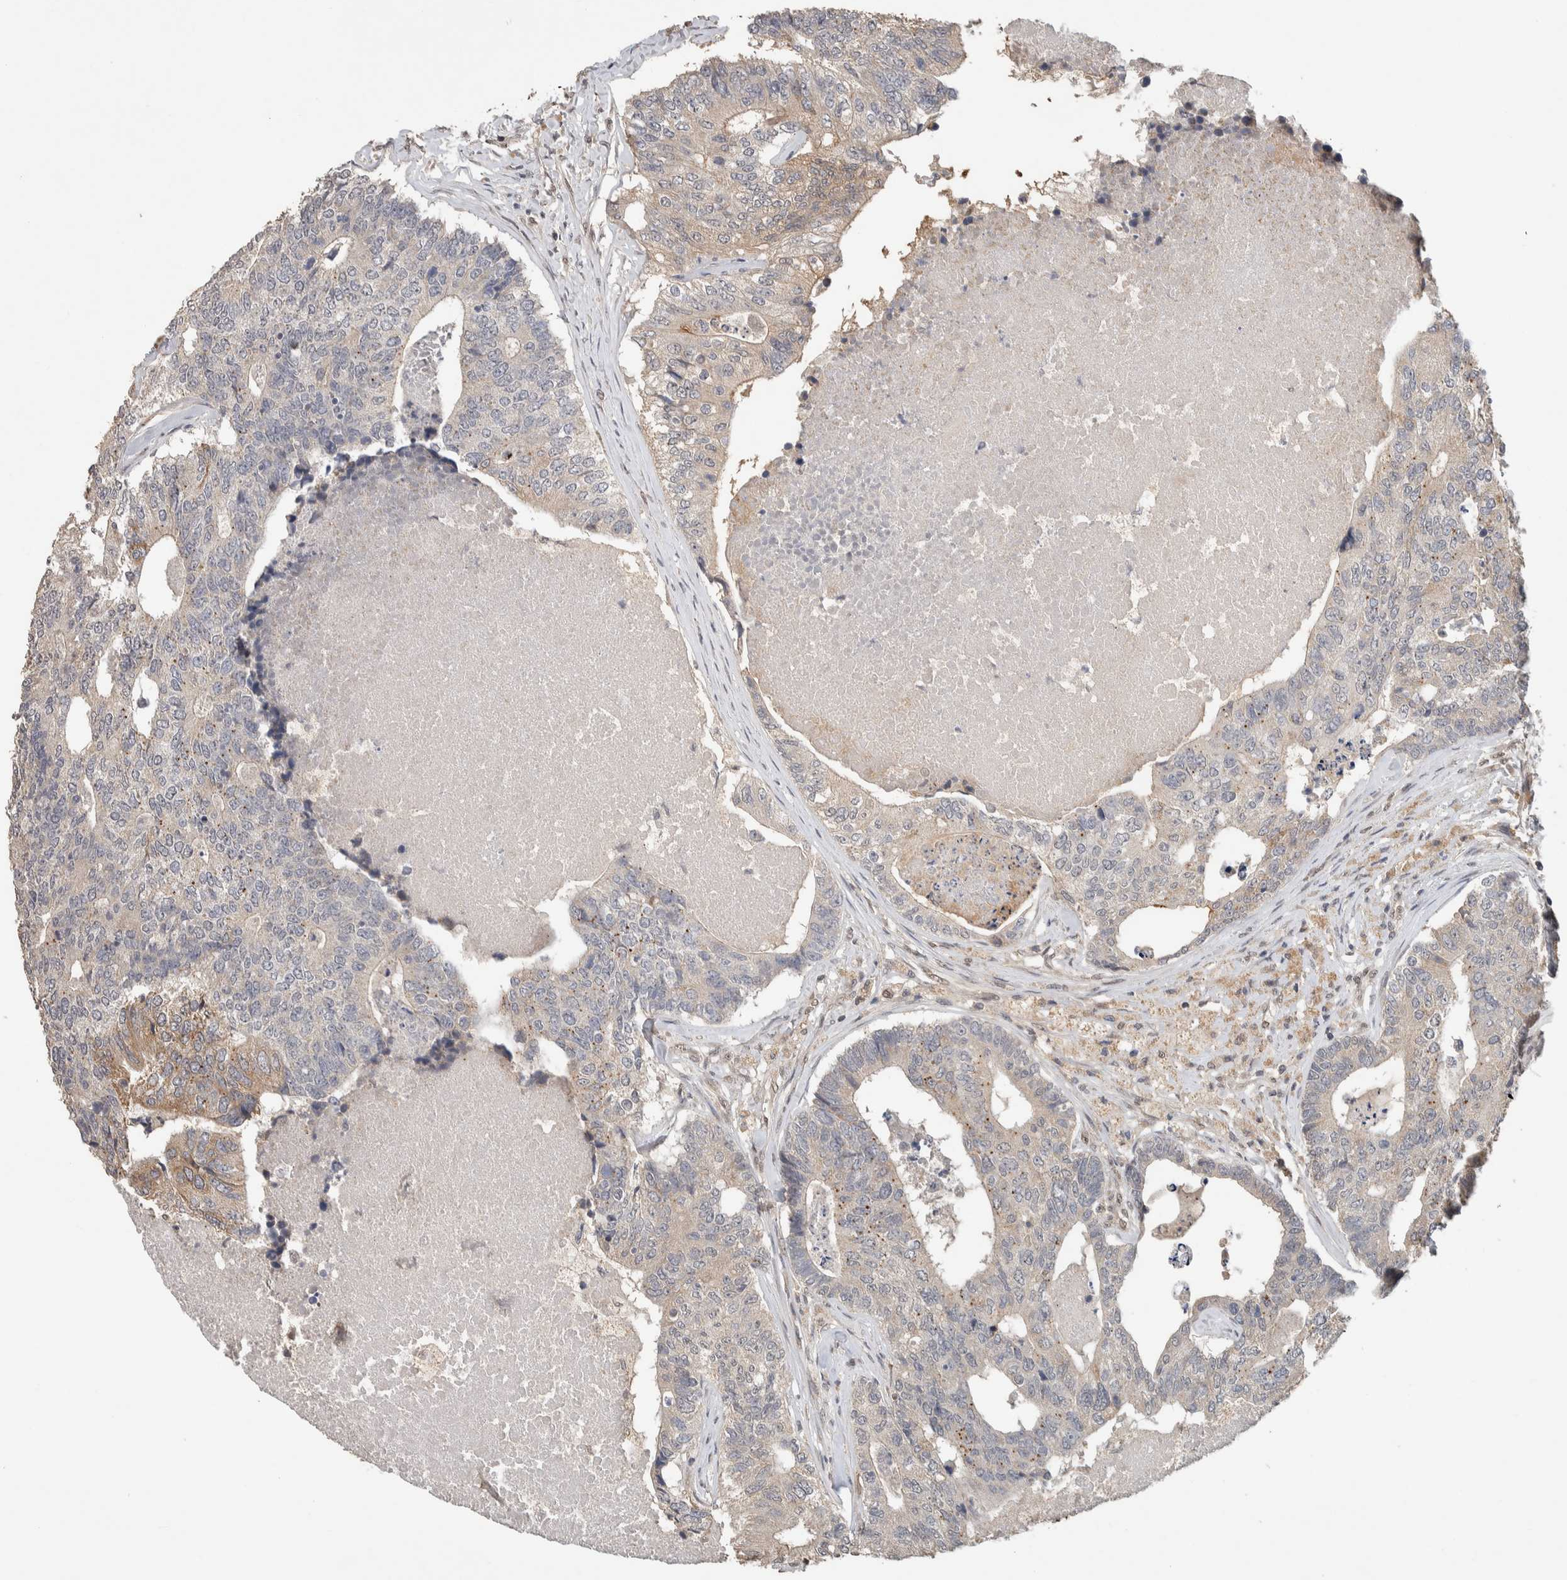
{"staining": {"intensity": "weak", "quantity": "<25%", "location": "cytoplasmic/membranous"}, "tissue": "colorectal cancer", "cell_type": "Tumor cells", "image_type": "cancer", "snomed": [{"axis": "morphology", "description": "Adenocarcinoma, NOS"}, {"axis": "topography", "description": "Colon"}], "caption": "A high-resolution image shows immunohistochemistry (IHC) staining of colorectal adenocarcinoma, which demonstrates no significant staining in tumor cells. Brightfield microscopy of immunohistochemistry stained with DAB (brown) and hematoxylin (blue), captured at high magnification.", "gene": "CYSRT1", "patient": {"sex": "female", "age": 67}}